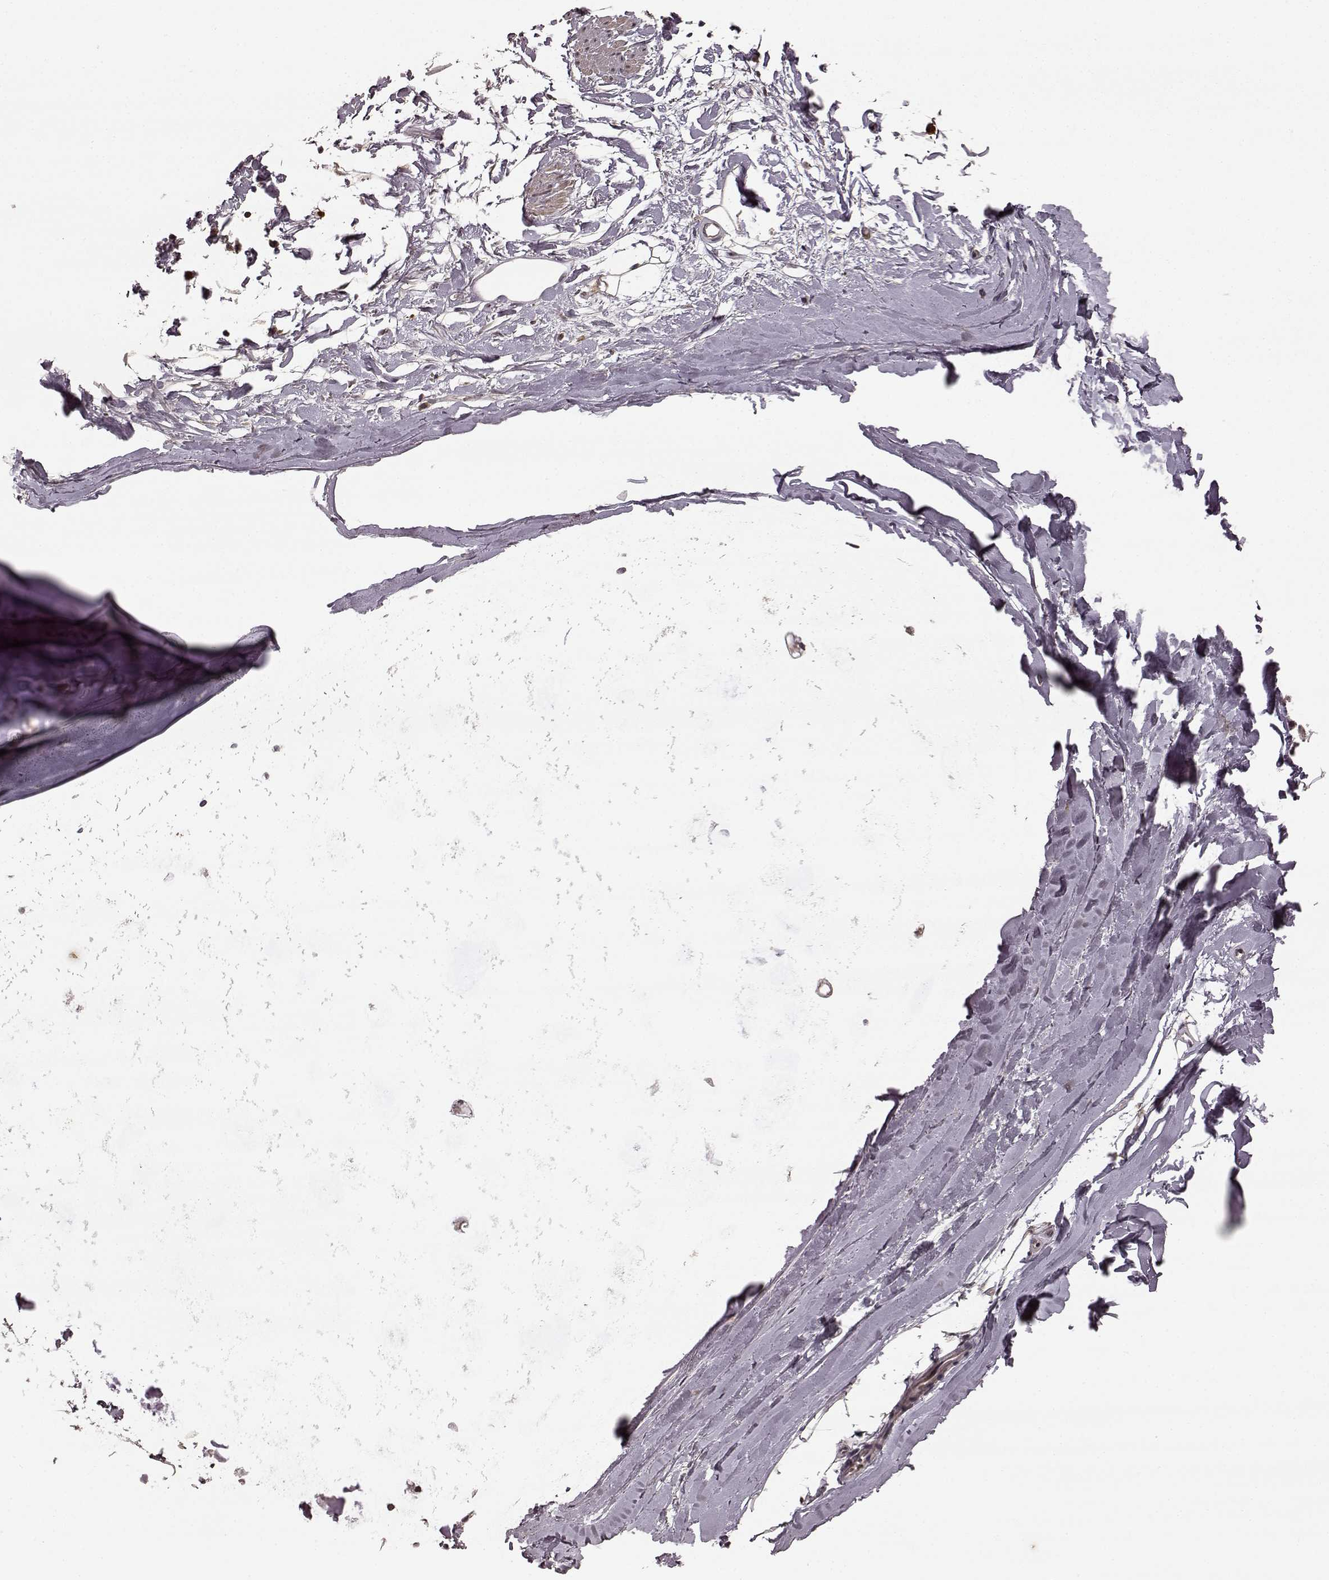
{"staining": {"intensity": "moderate", "quantity": "25%-75%", "location": "cytoplasmic/membranous,nuclear"}, "tissue": "soft tissue", "cell_type": "Chondrocytes", "image_type": "normal", "snomed": [{"axis": "morphology", "description": "Normal tissue, NOS"}, {"axis": "topography", "description": "Lymph node"}, {"axis": "topography", "description": "Bronchus"}], "caption": "Immunohistochemistry (IHC) of benign soft tissue shows medium levels of moderate cytoplasmic/membranous,nuclear staining in approximately 25%-75% of chondrocytes. (DAB IHC with brightfield microscopy, high magnification).", "gene": "TRMU", "patient": {"sex": "female", "age": 70}}